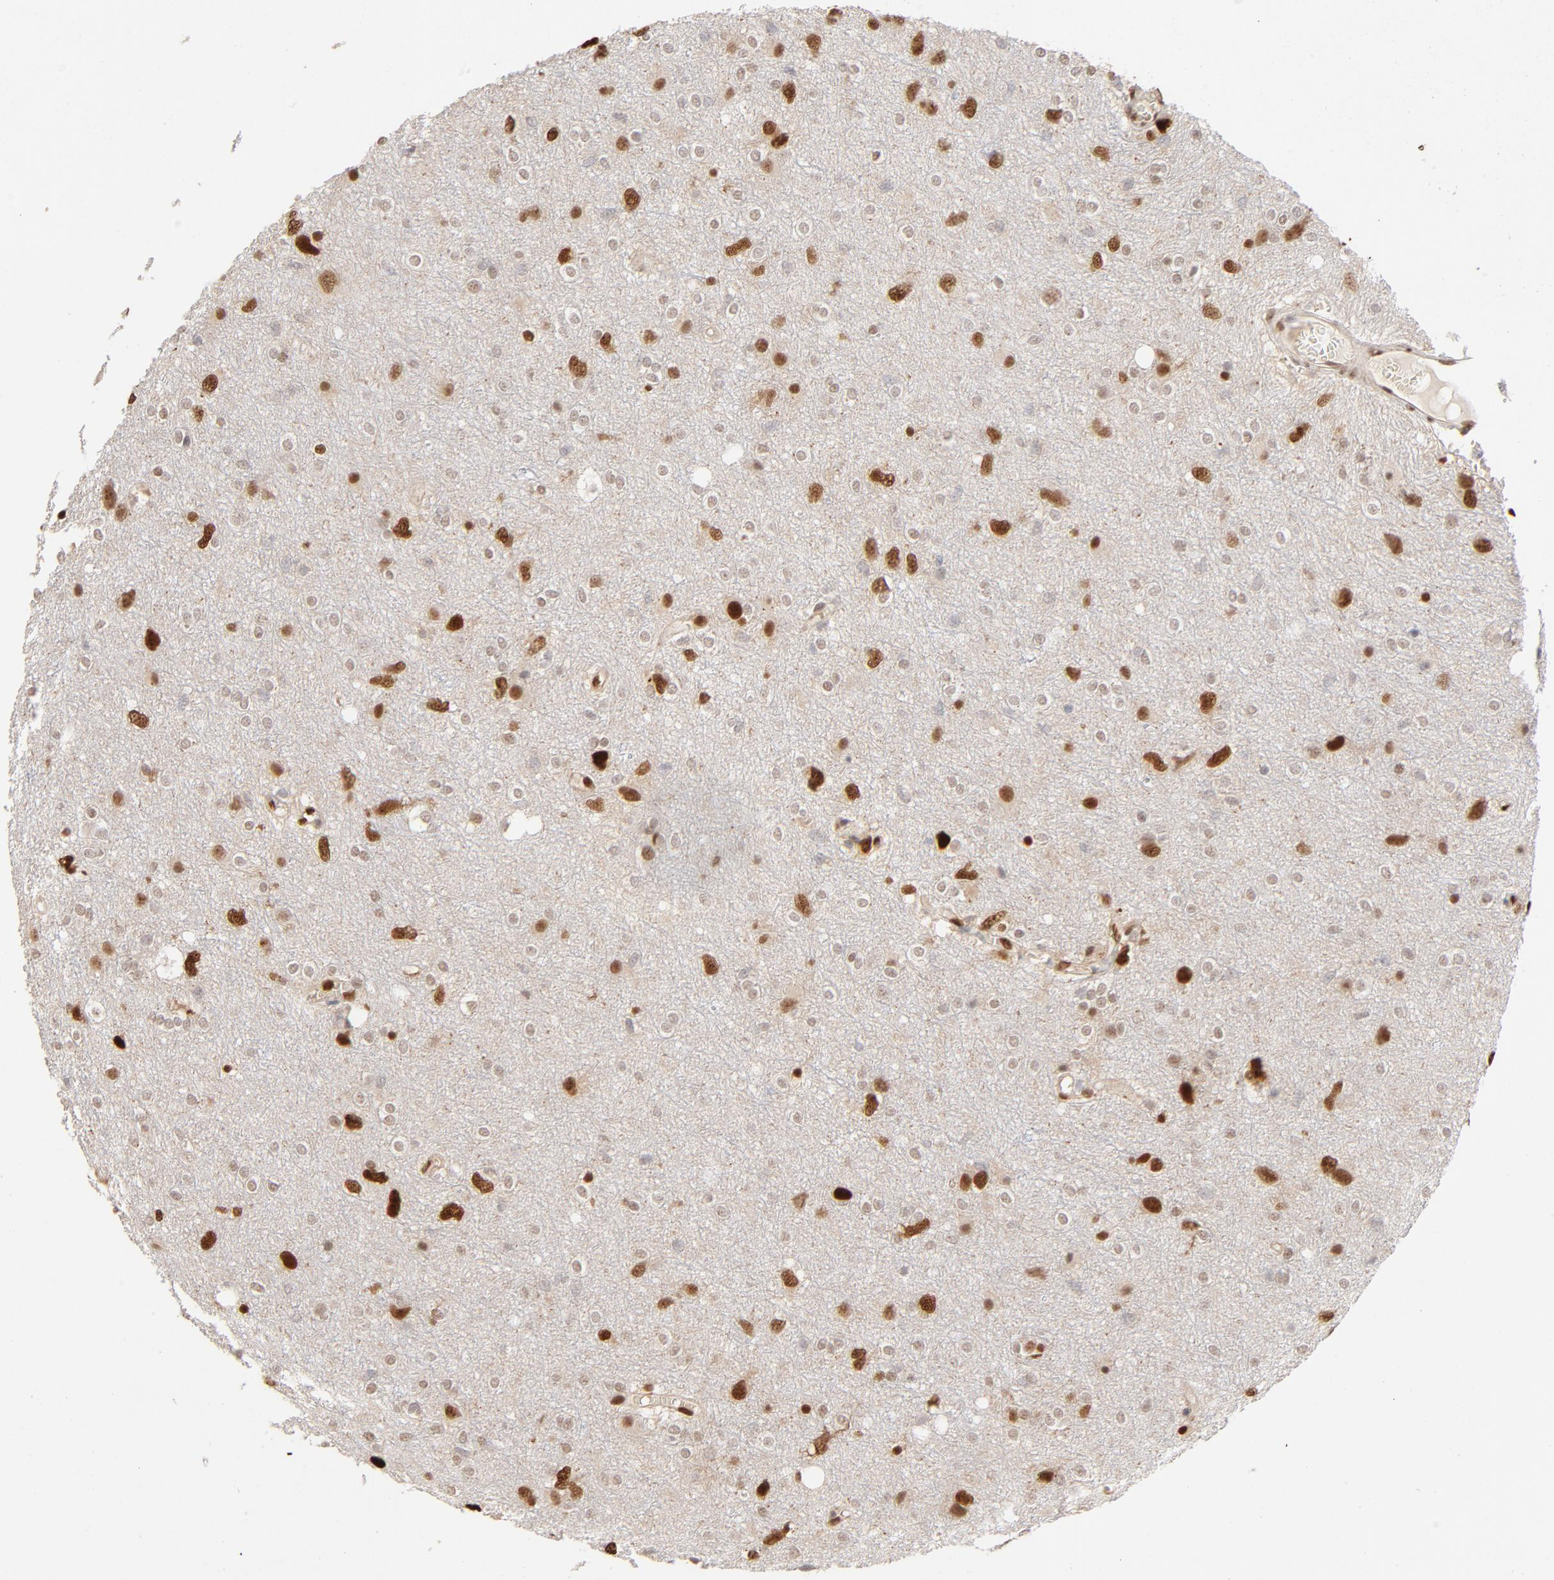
{"staining": {"intensity": "moderate", "quantity": "25%-75%", "location": "nuclear"}, "tissue": "glioma", "cell_type": "Tumor cells", "image_type": "cancer", "snomed": [{"axis": "morphology", "description": "Glioma, malignant, High grade"}, {"axis": "topography", "description": "Brain"}], "caption": "Immunohistochemistry photomicrograph of neoplastic tissue: human high-grade glioma (malignant) stained using IHC shows medium levels of moderate protein expression localized specifically in the nuclear of tumor cells, appearing as a nuclear brown color.", "gene": "NFIB", "patient": {"sex": "female", "age": 59}}